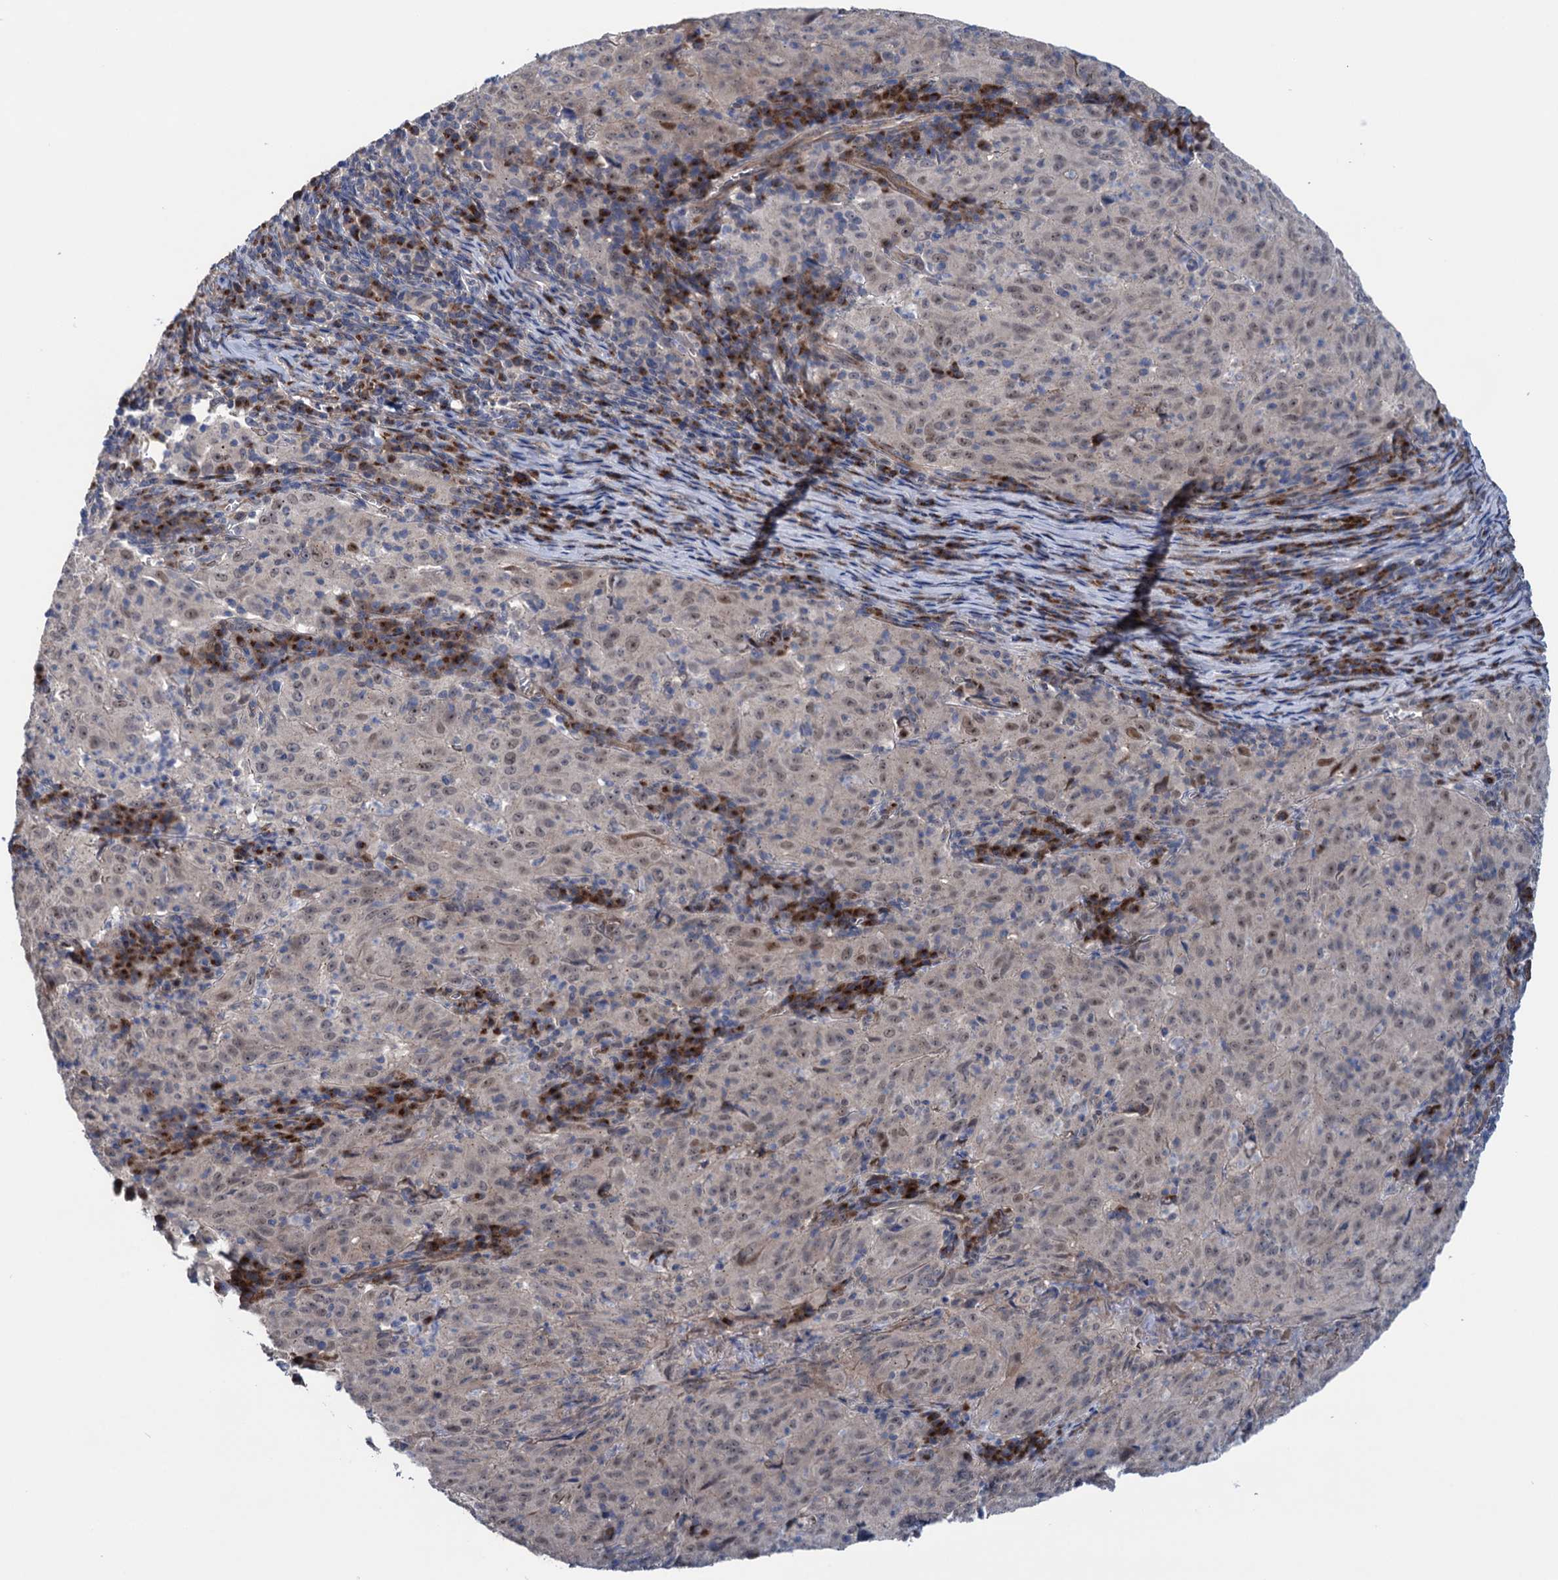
{"staining": {"intensity": "weak", "quantity": ">75%", "location": "nuclear"}, "tissue": "pancreatic cancer", "cell_type": "Tumor cells", "image_type": "cancer", "snomed": [{"axis": "morphology", "description": "Adenocarcinoma, NOS"}, {"axis": "topography", "description": "Pancreas"}], "caption": "An immunohistochemistry (IHC) photomicrograph of neoplastic tissue is shown. Protein staining in brown labels weak nuclear positivity in pancreatic cancer within tumor cells.", "gene": "EYA4", "patient": {"sex": "male", "age": 63}}